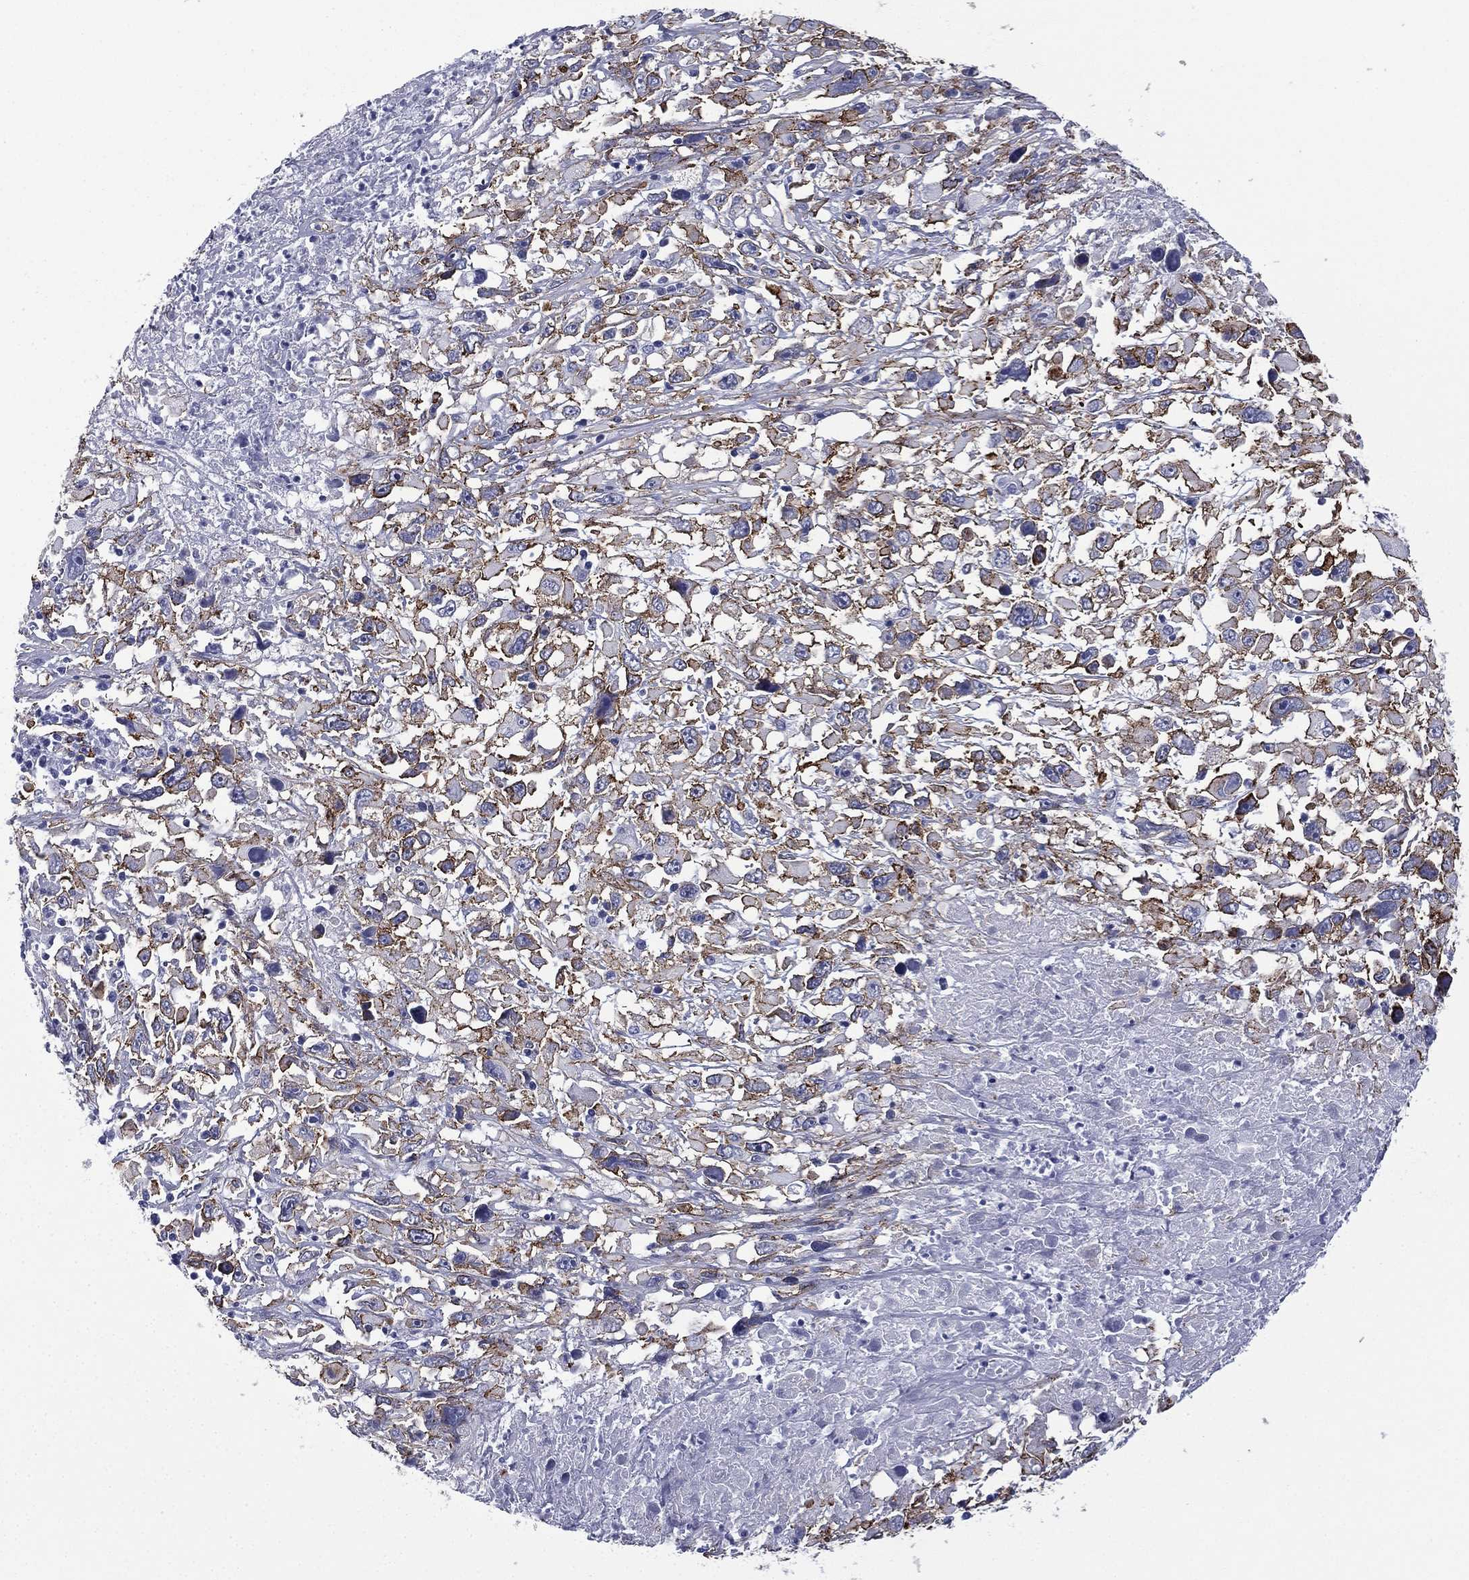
{"staining": {"intensity": "moderate", "quantity": "25%-75%", "location": "cytoplasmic/membranous"}, "tissue": "melanoma", "cell_type": "Tumor cells", "image_type": "cancer", "snomed": [{"axis": "morphology", "description": "Malignant melanoma, Metastatic site"}, {"axis": "topography", "description": "Soft tissue"}], "caption": "A photomicrograph showing moderate cytoplasmic/membranous expression in approximately 25%-75% of tumor cells in melanoma, as visualized by brown immunohistochemical staining.", "gene": "CAVIN3", "patient": {"sex": "male", "age": 50}}